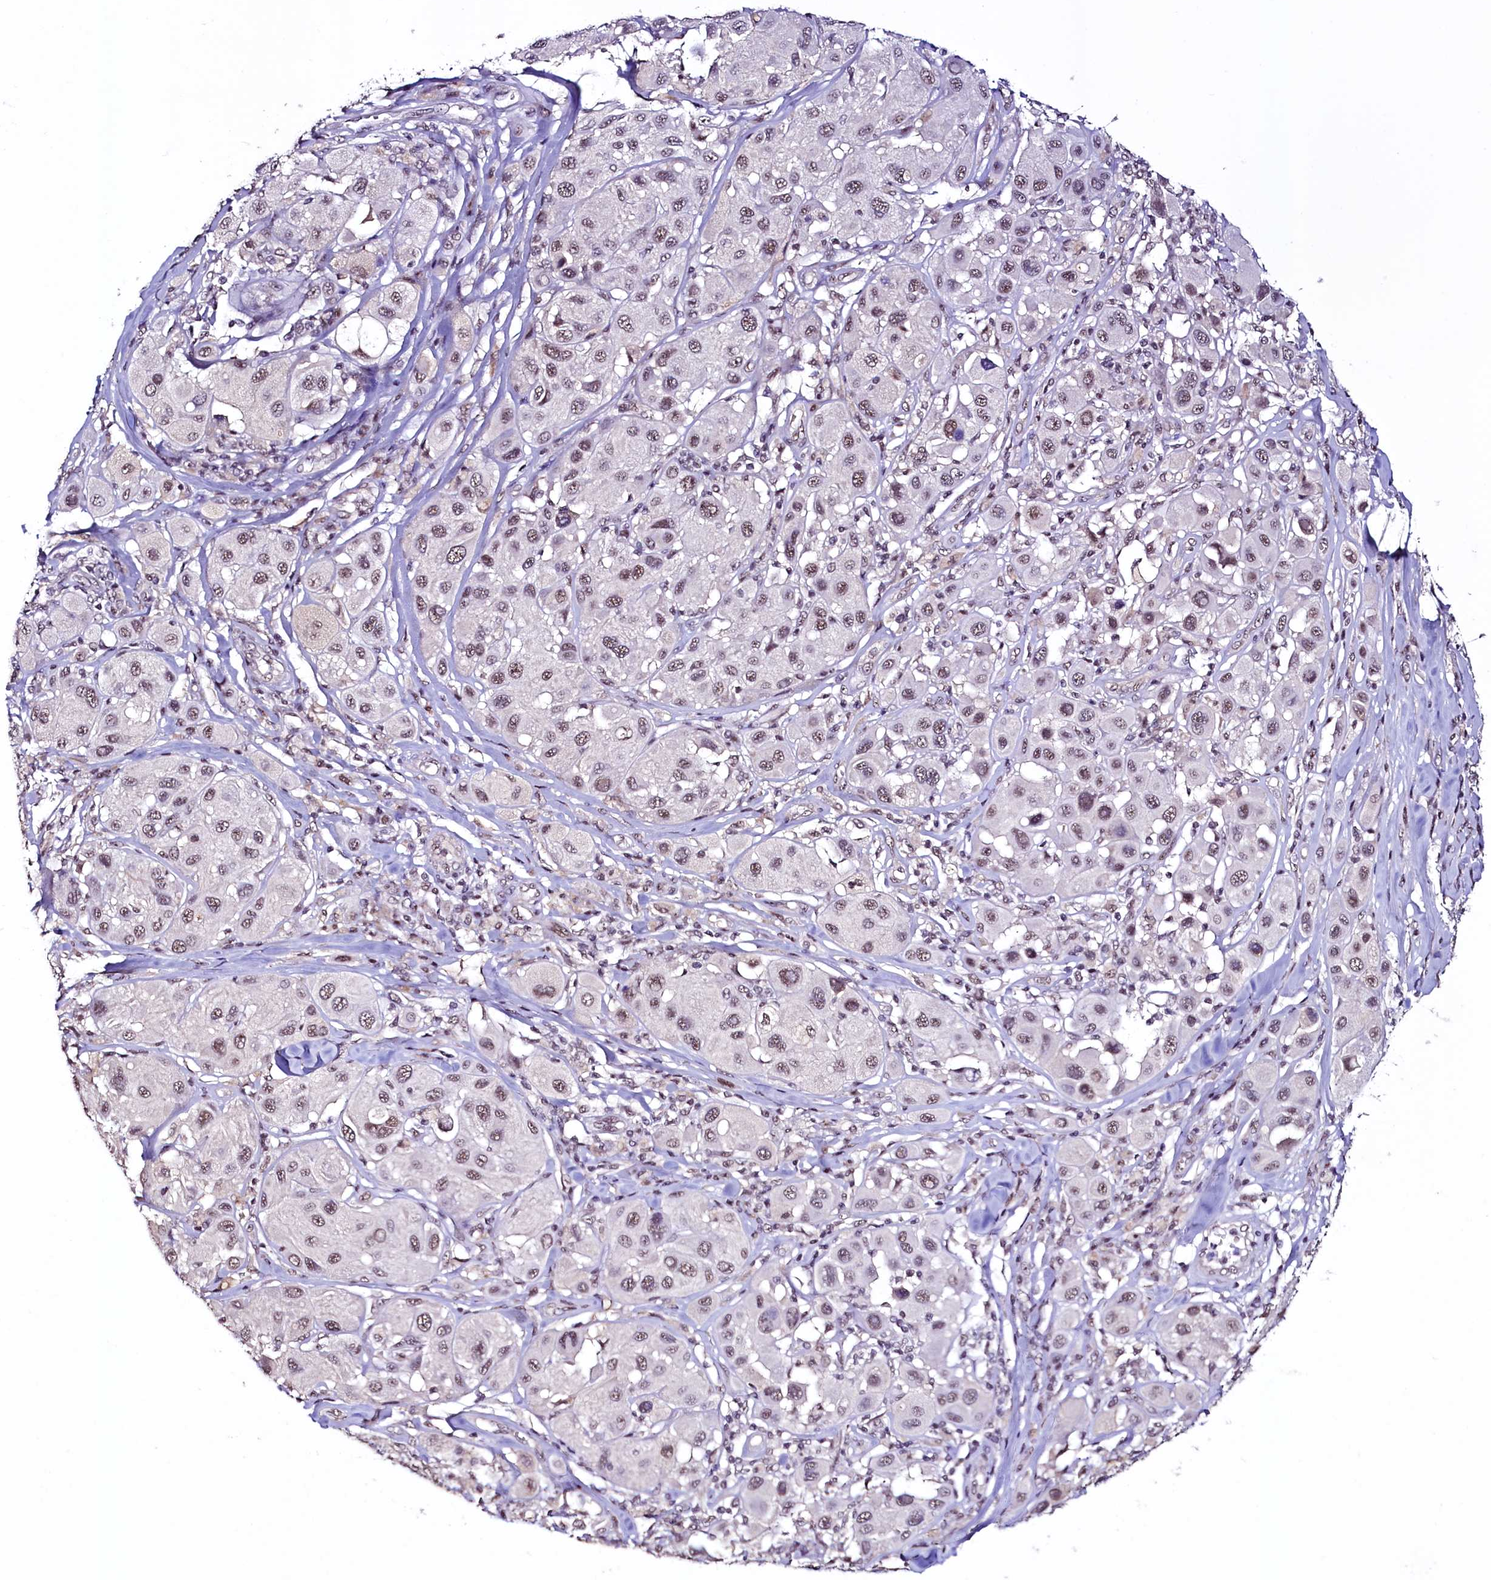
{"staining": {"intensity": "weak", "quantity": ">75%", "location": "nuclear"}, "tissue": "melanoma", "cell_type": "Tumor cells", "image_type": "cancer", "snomed": [{"axis": "morphology", "description": "Malignant melanoma, Metastatic site"}, {"axis": "topography", "description": "Skin"}], "caption": "Immunohistochemical staining of malignant melanoma (metastatic site) shows weak nuclear protein positivity in approximately >75% of tumor cells.", "gene": "SFSWAP", "patient": {"sex": "male", "age": 41}}